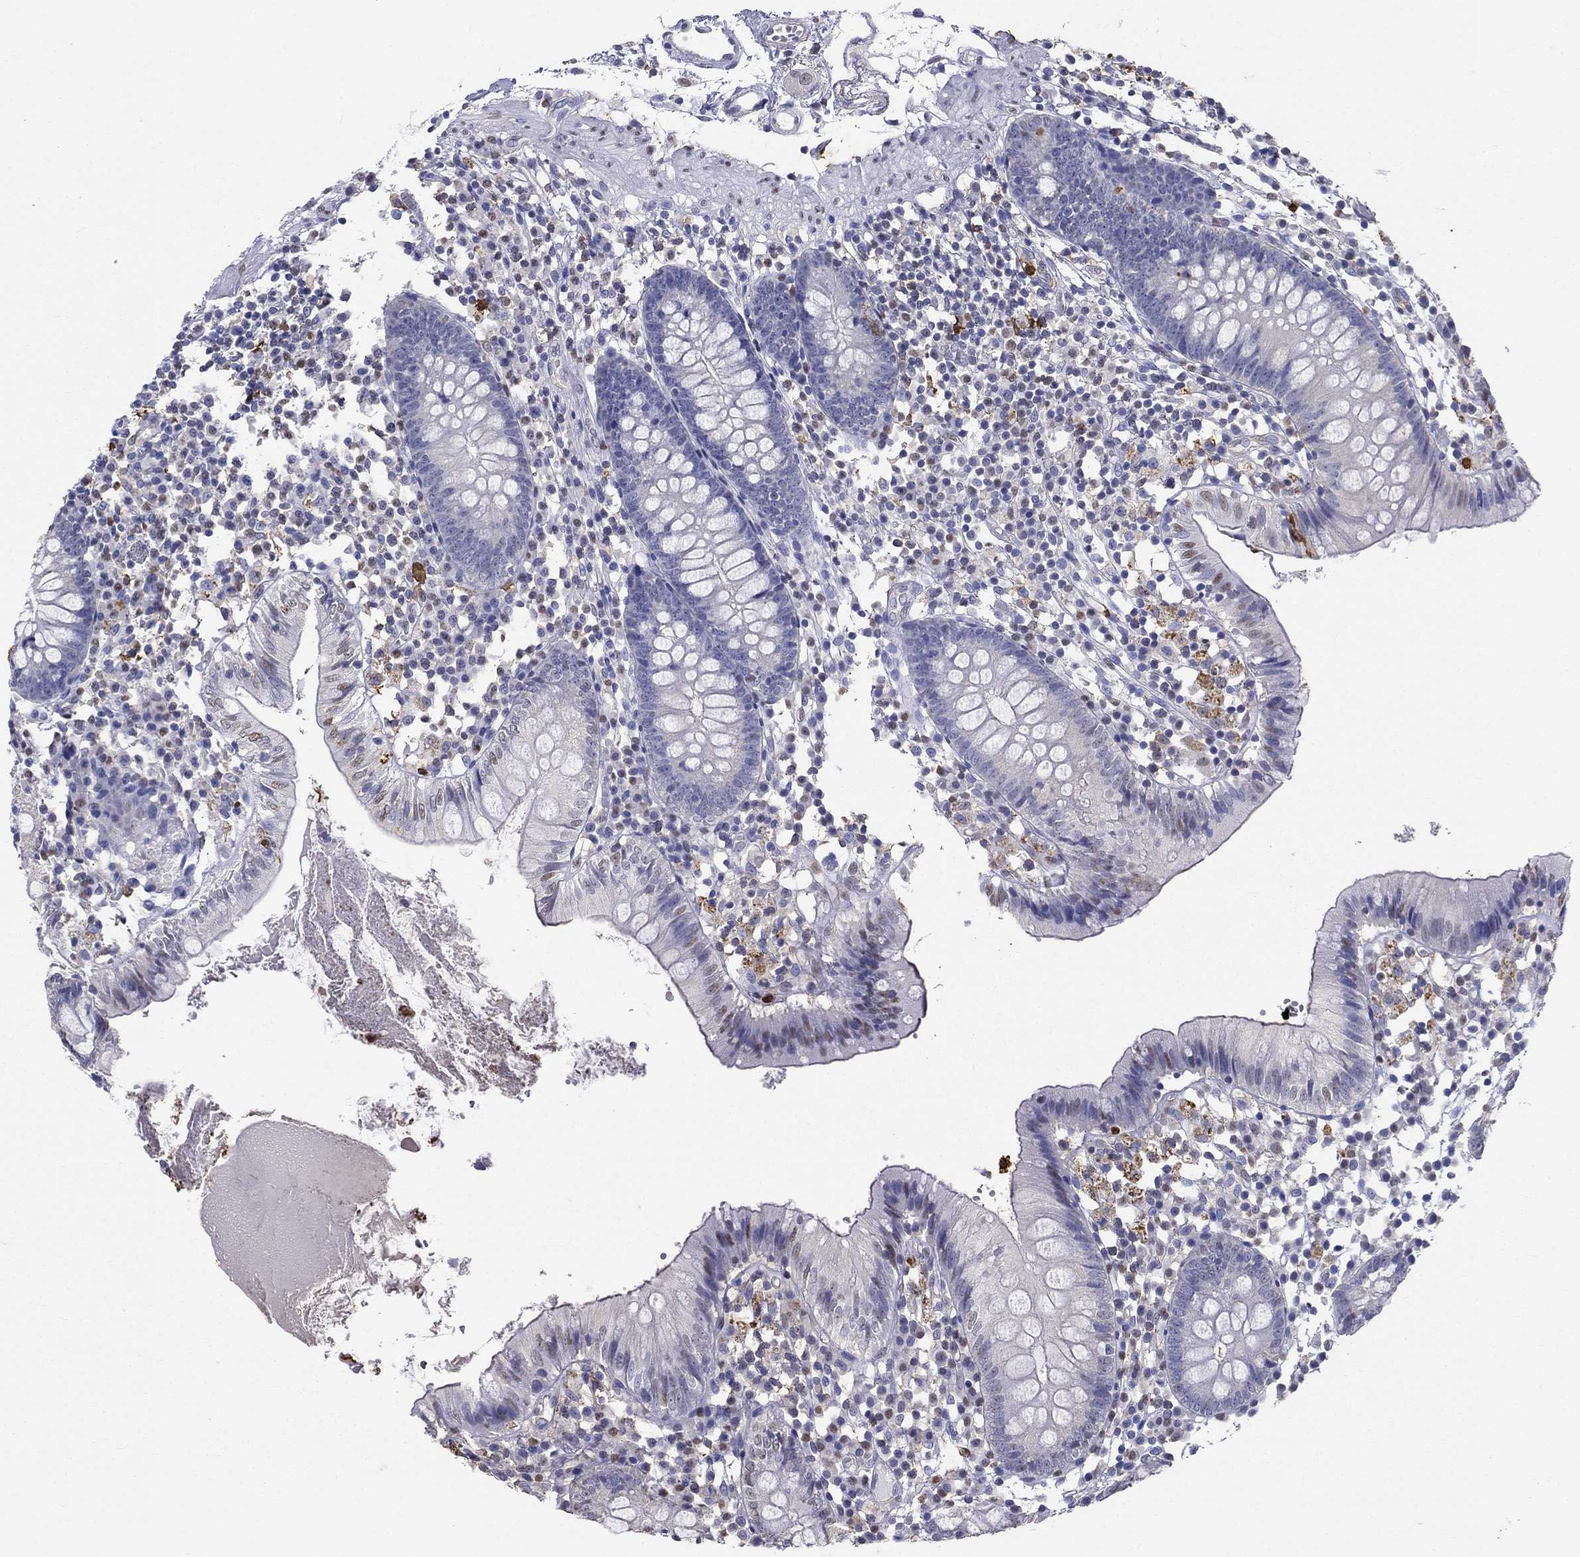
{"staining": {"intensity": "negative", "quantity": "none", "location": "none"}, "tissue": "colon", "cell_type": "Endothelial cells", "image_type": "normal", "snomed": [{"axis": "morphology", "description": "Normal tissue, NOS"}, {"axis": "topography", "description": "Rectum"}], "caption": "Human colon stained for a protein using IHC displays no positivity in endothelial cells.", "gene": "IGSF8", "patient": {"sex": "male", "age": 70}}